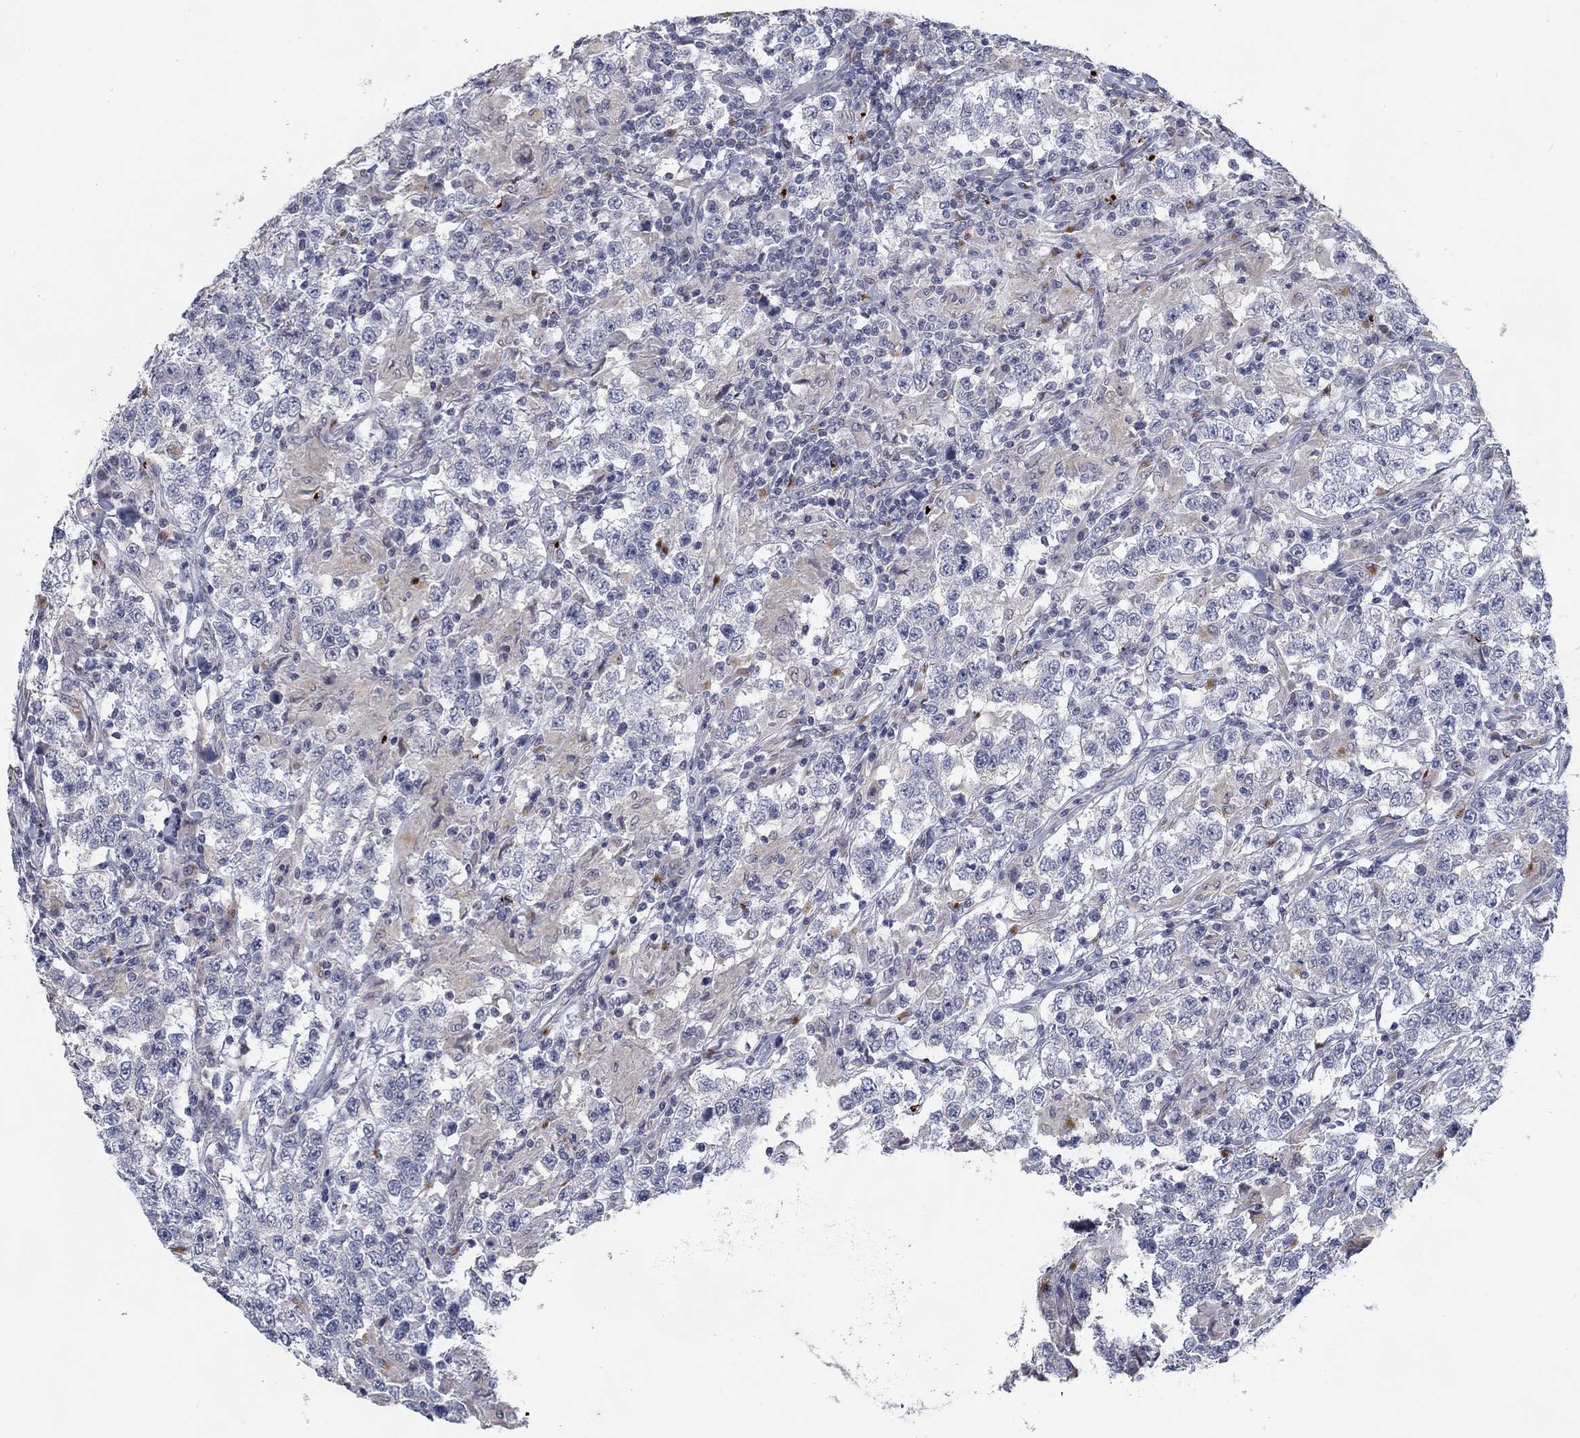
{"staining": {"intensity": "negative", "quantity": "none", "location": "none"}, "tissue": "testis cancer", "cell_type": "Tumor cells", "image_type": "cancer", "snomed": [{"axis": "morphology", "description": "Seminoma, NOS"}, {"axis": "morphology", "description": "Carcinoma, Embryonal, NOS"}, {"axis": "topography", "description": "Testis"}], "caption": "An immunohistochemistry image of testis cancer is shown. There is no staining in tumor cells of testis cancer.", "gene": "MTSS2", "patient": {"sex": "male", "age": 41}}